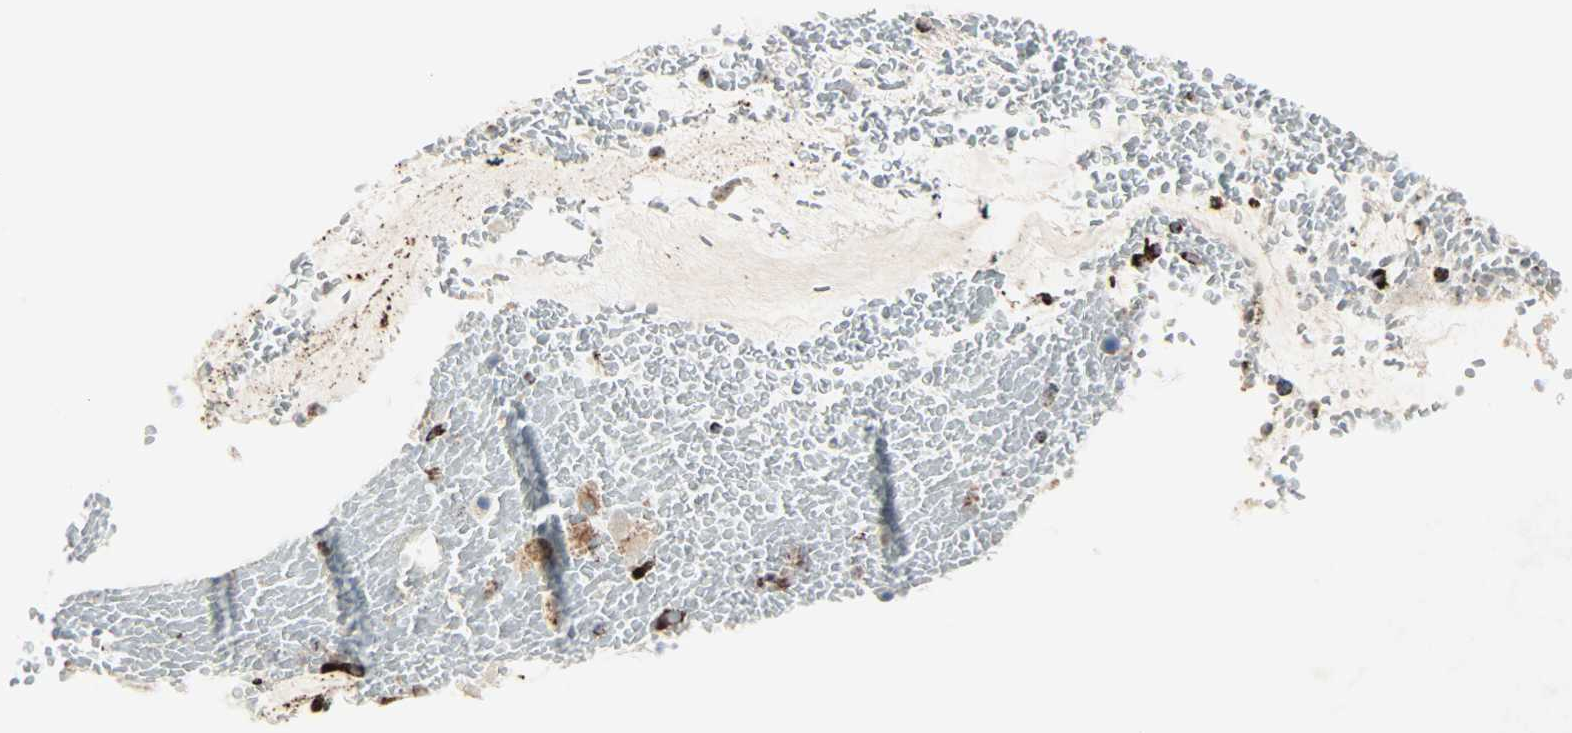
{"staining": {"intensity": "strong", "quantity": ">75%", "location": "cytoplasmic/membranous"}, "tissue": "bronchus", "cell_type": "Respiratory epithelial cells", "image_type": "normal", "snomed": [{"axis": "morphology", "description": "Normal tissue, NOS"}, {"axis": "topography", "description": "Bronchus"}], "caption": "High-power microscopy captured an immunohistochemistry image of unremarkable bronchus, revealing strong cytoplasmic/membranous expression in about >75% of respiratory epithelial cells.", "gene": "IDH2", "patient": {"sex": "male", "age": 66}}